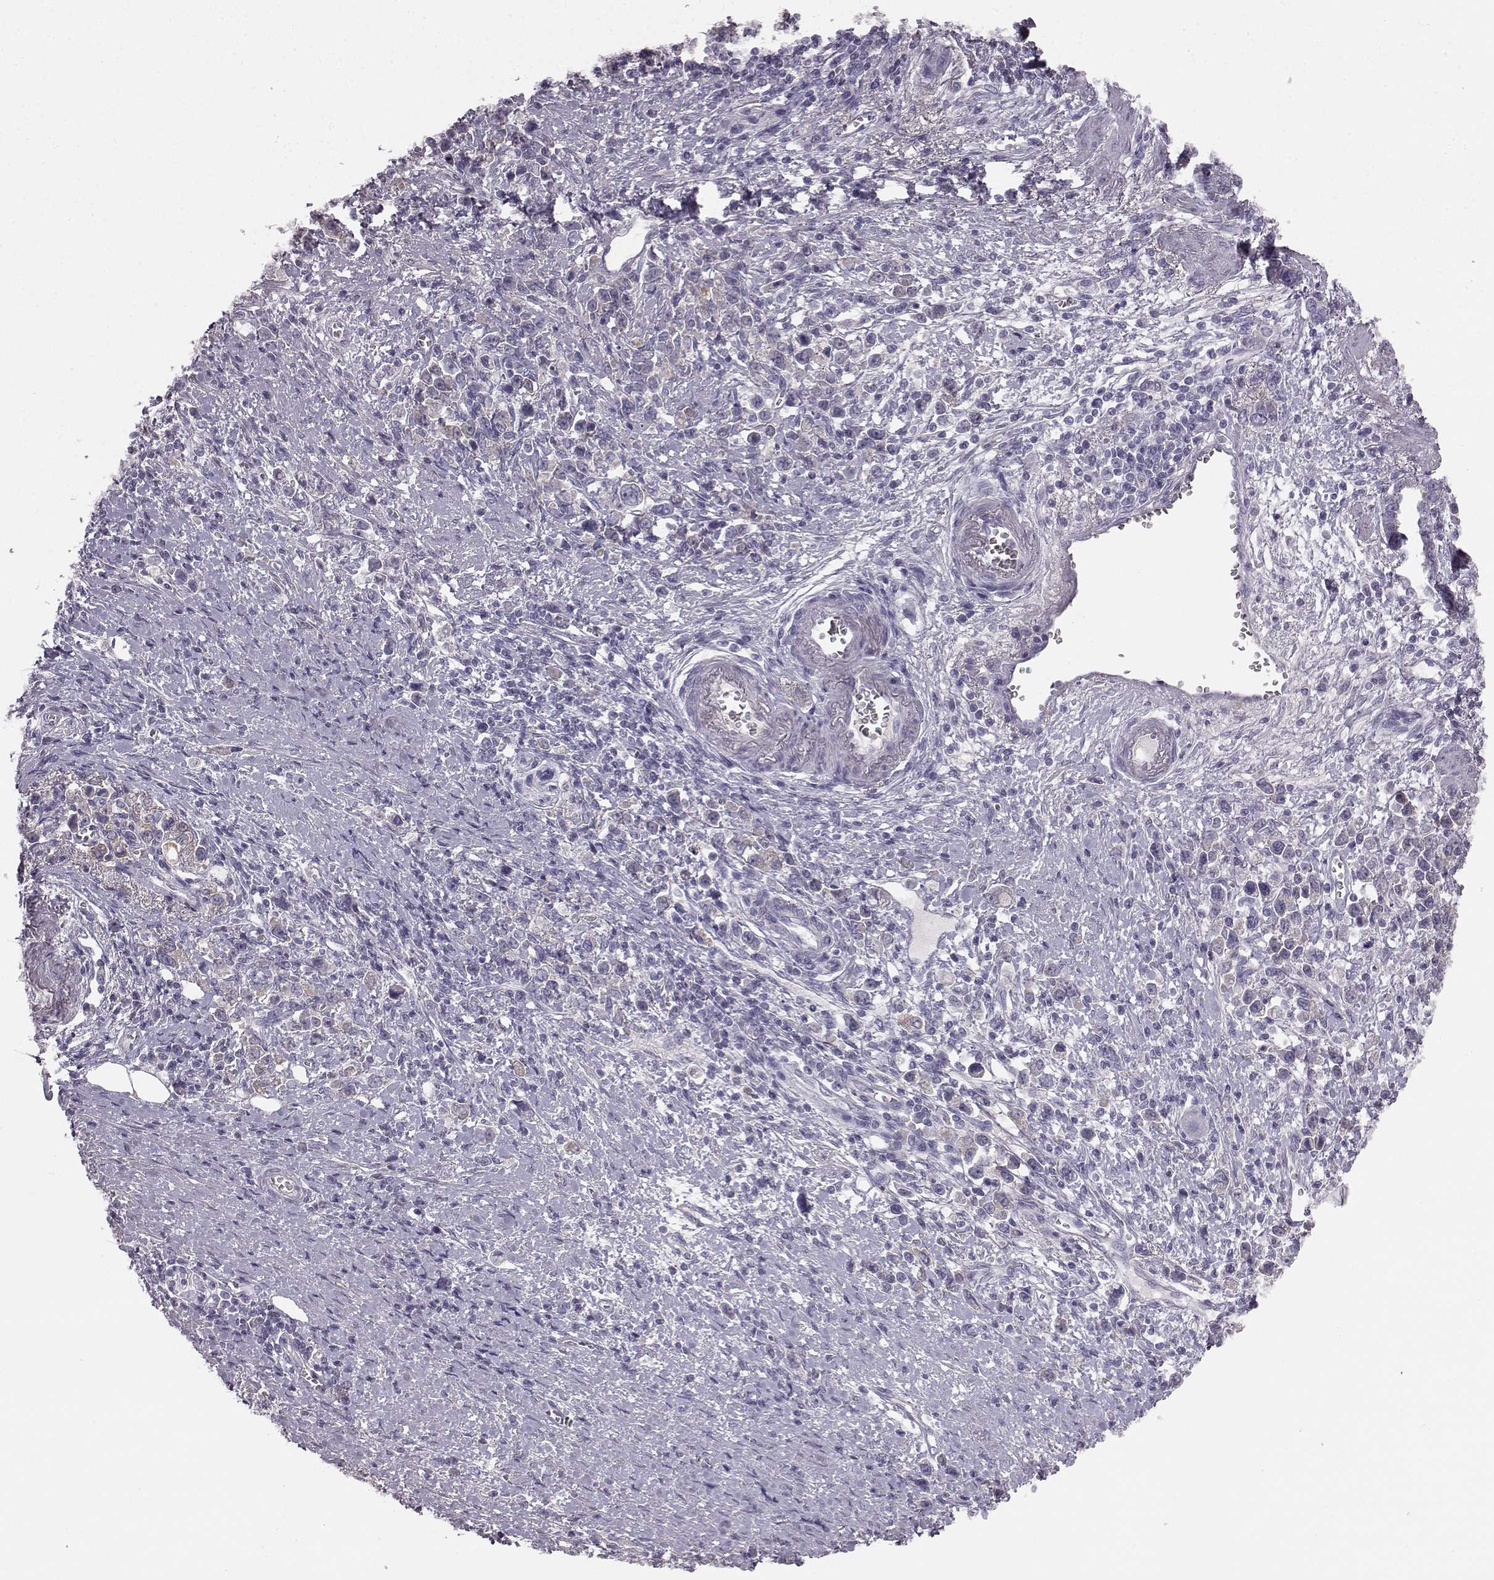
{"staining": {"intensity": "negative", "quantity": "none", "location": "none"}, "tissue": "stomach cancer", "cell_type": "Tumor cells", "image_type": "cancer", "snomed": [{"axis": "morphology", "description": "Adenocarcinoma, NOS"}, {"axis": "topography", "description": "Stomach"}], "caption": "Tumor cells show no significant expression in stomach cancer. (Brightfield microscopy of DAB (3,3'-diaminobenzidine) IHC at high magnification).", "gene": "KRT85", "patient": {"sex": "male", "age": 63}}